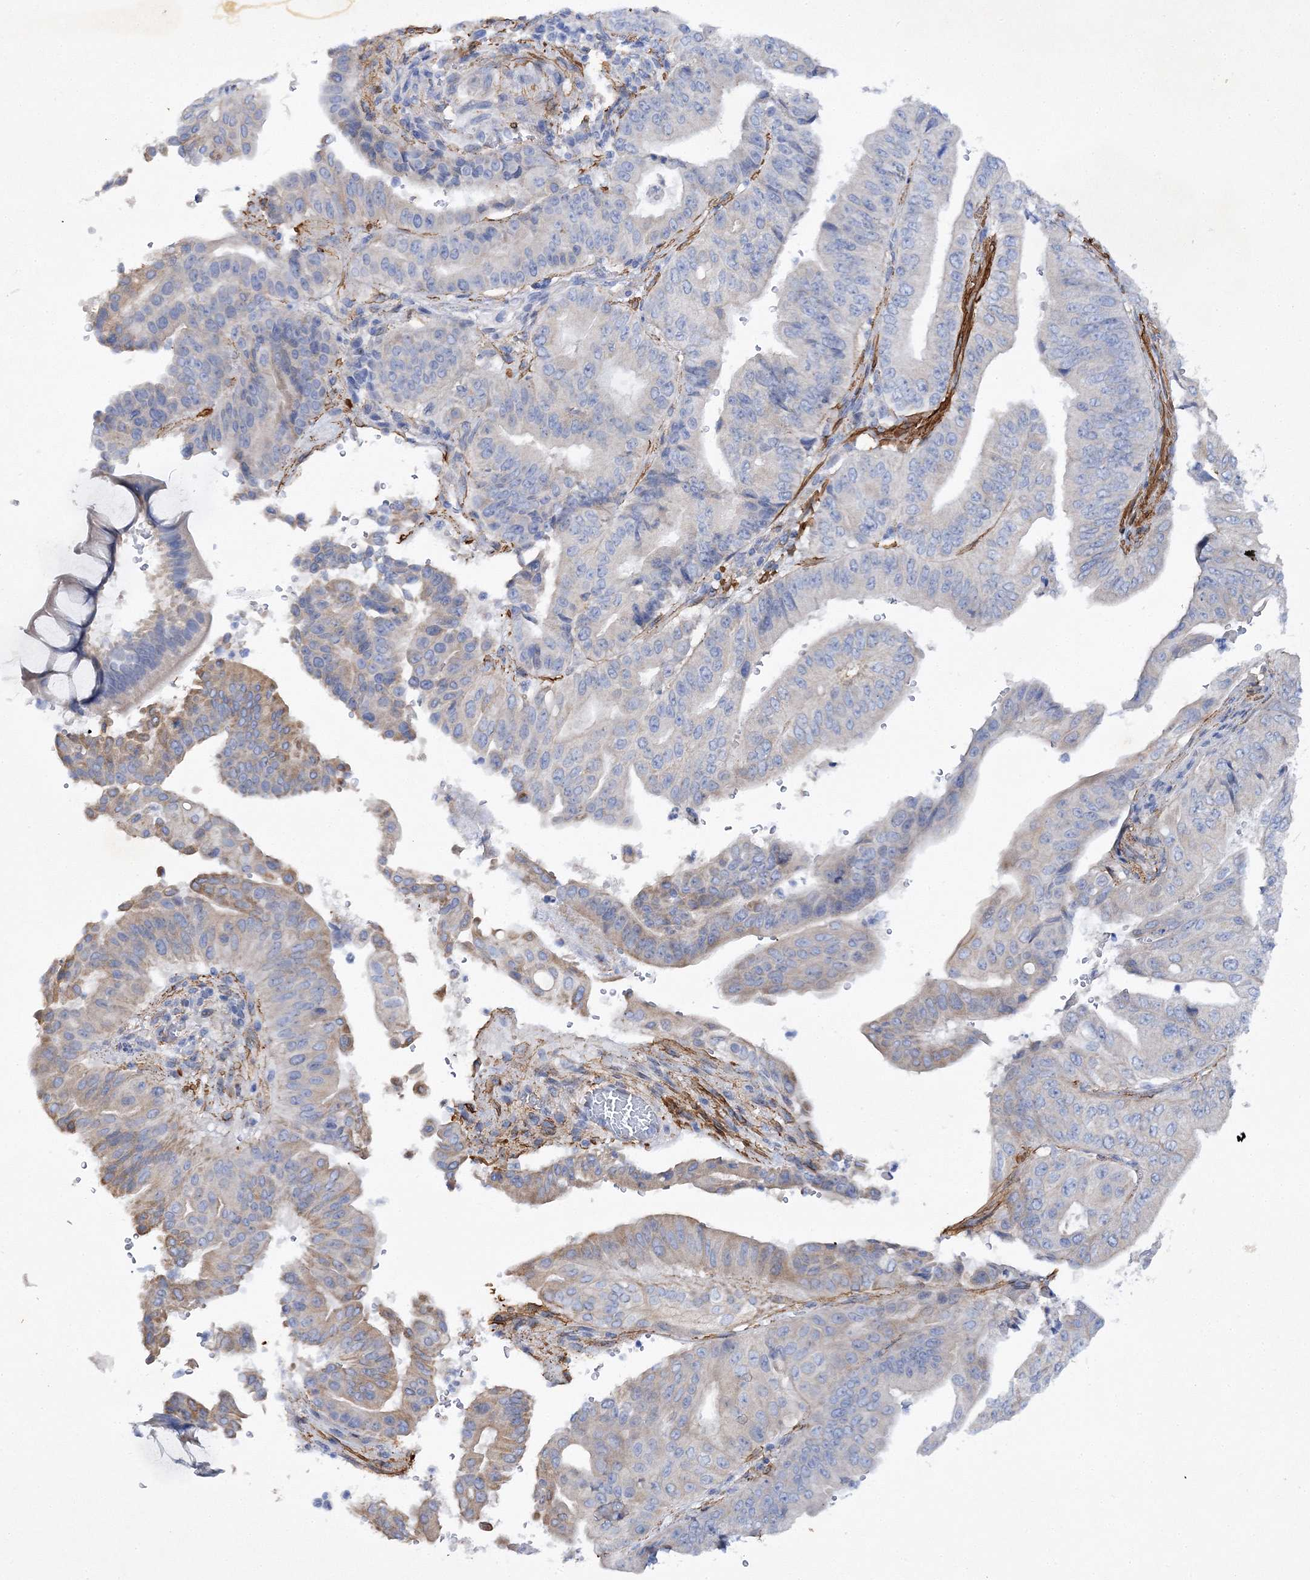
{"staining": {"intensity": "weak", "quantity": "<25%", "location": "cytoplasmic/membranous"}, "tissue": "pancreatic cancer", "cell_type": "Tumor cells", "image_type": "cancer", "snomed": [{"axis": "morphology", "description": "Adenocarcinoma, NOS"}, {"axis": "topography", "description": "Pancreas"}], "caption": "Tumor cells are negative for brown protein staining in pancreatic cancer (adenocarcinoma).", "gene": "RTN2", "patient": {"sex": "female", "age": 77}}